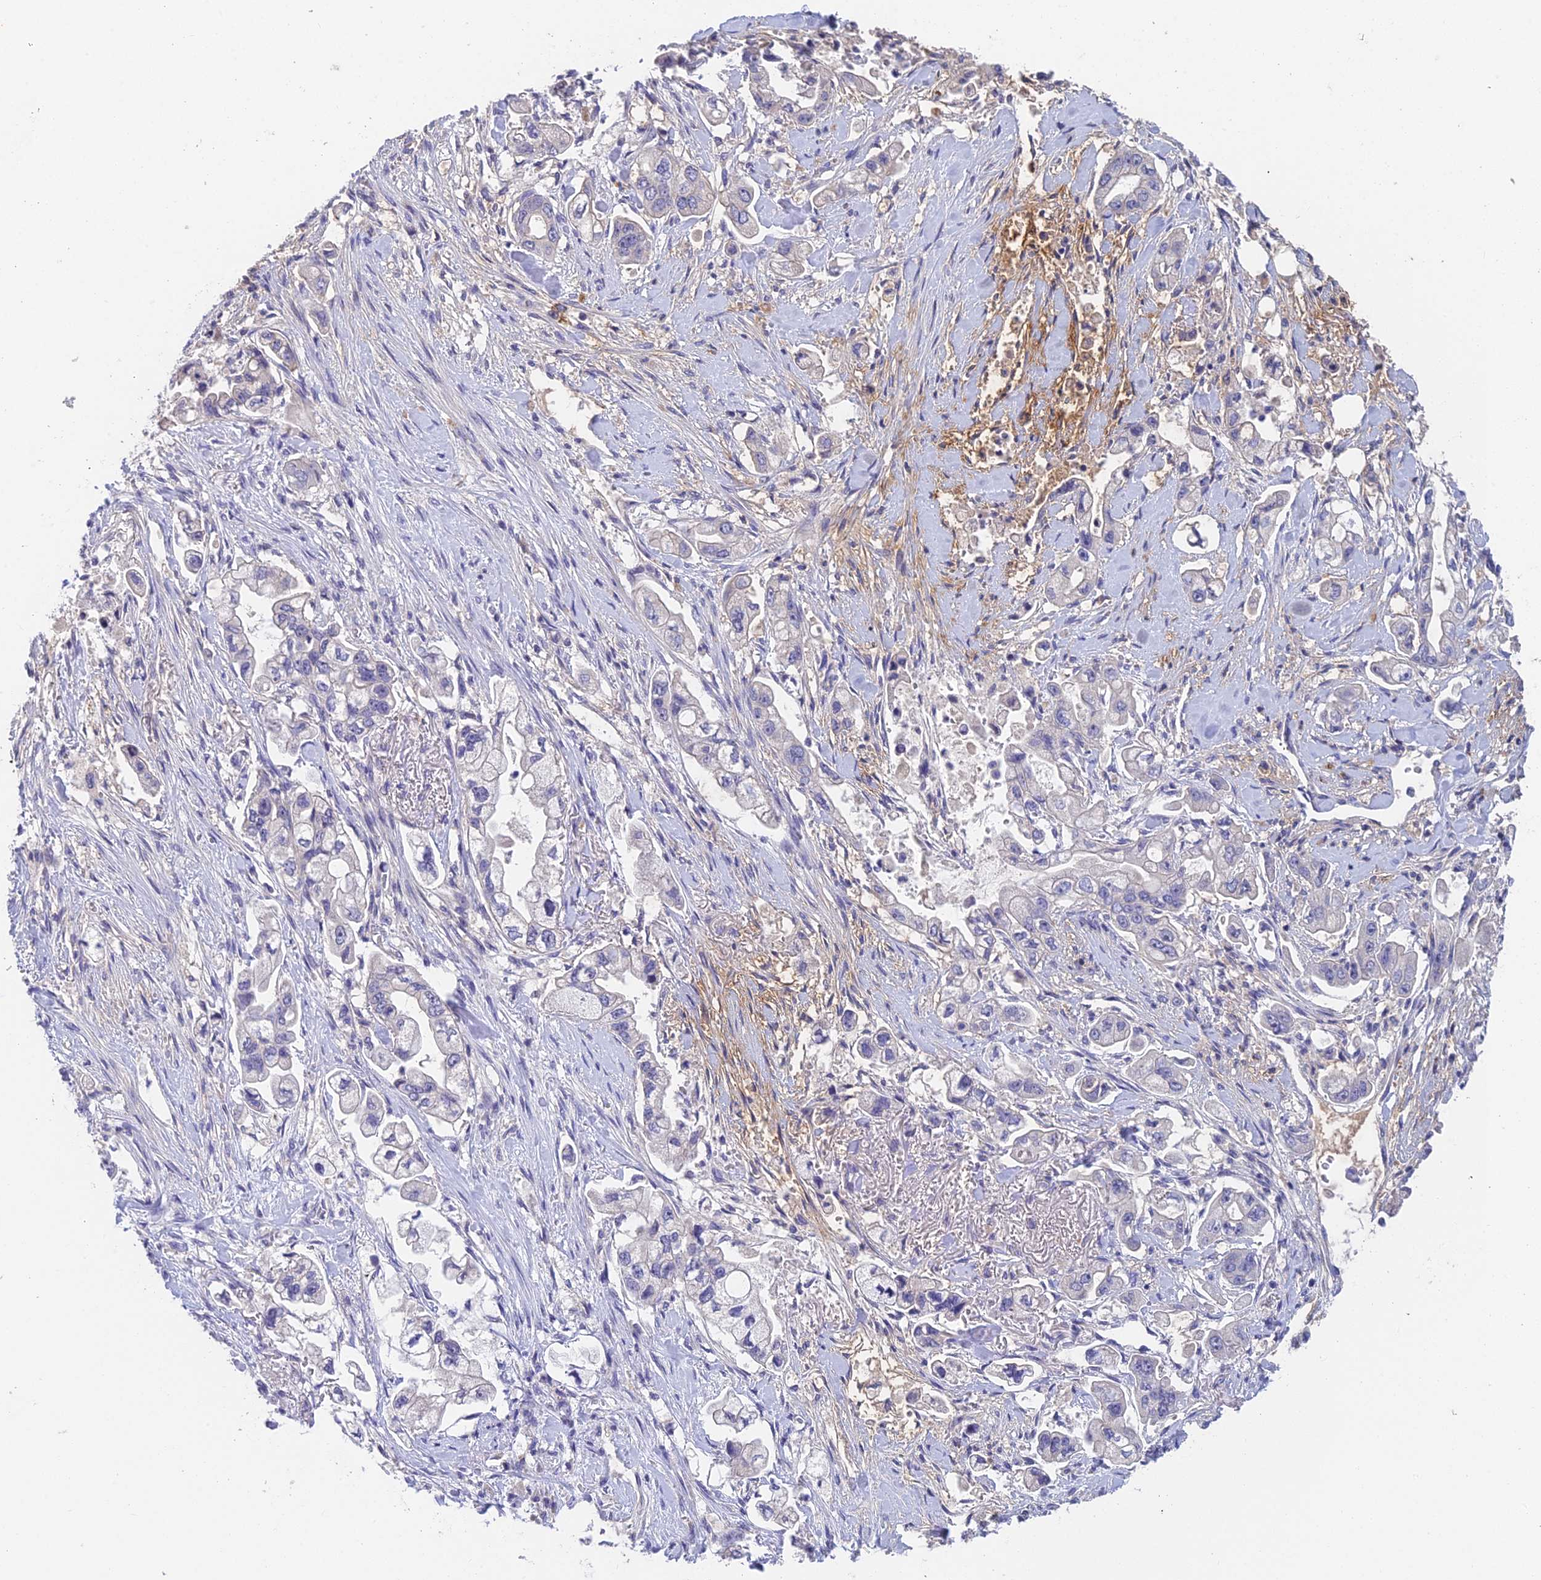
{"staining": {"intensity": "negative", "quantity": "none", "location": "none"}, "tissue": "stomach cancer", "cell_type": "Tumor cells", "image_type": "cancer", "snomed": [{"axis": "morphology", "description": "Adenocarcinoma, NOS"}, {"axis": "topography", "description": "Stomach"}], "caption": "A photomicrograph of stomach adenocarcinoma stained for a protein displays no brown staining in tumor cells.", "gene": "ADAMTS13", "patient": {"sex": "male", "age": 62}}